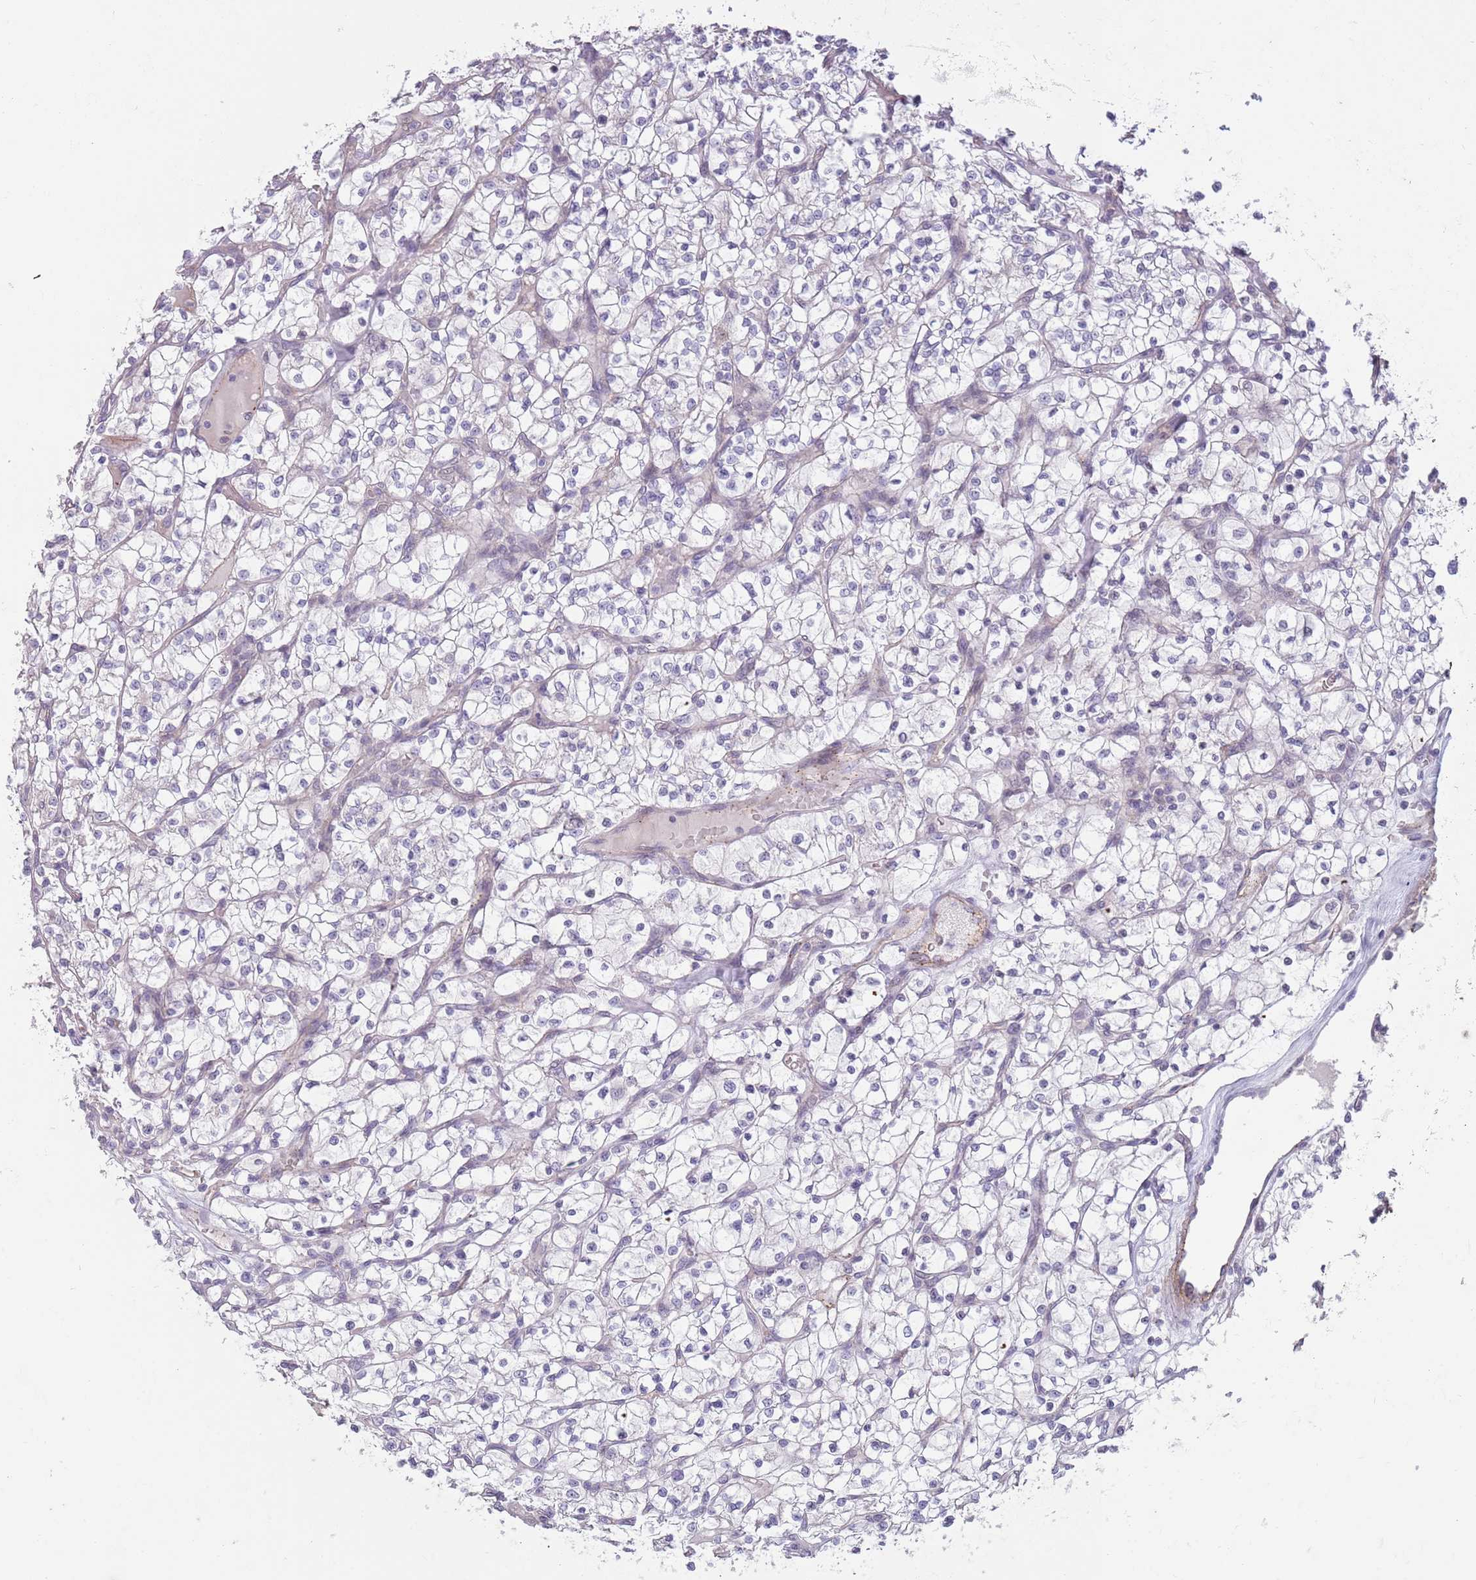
{"staining": {"intensity": "negative", "quantity": "none", "location": "none"}, "tissue": "renal cancer", "cell_type": "Tumor cells", "image_type": "cancer", "snomed": [{"axis": "morphology", "description": "Adenocarcinoma, NOS"}, {"axis": "topography", "description": "Kidney"}], "caption": "IHC image of human renal cancer (adenocarcinoma) stained for a protein (brown), which demonstrates no staining in tumor cells.", "gene": "LDHD", "patient": {"sex": "female", "age": 64}}